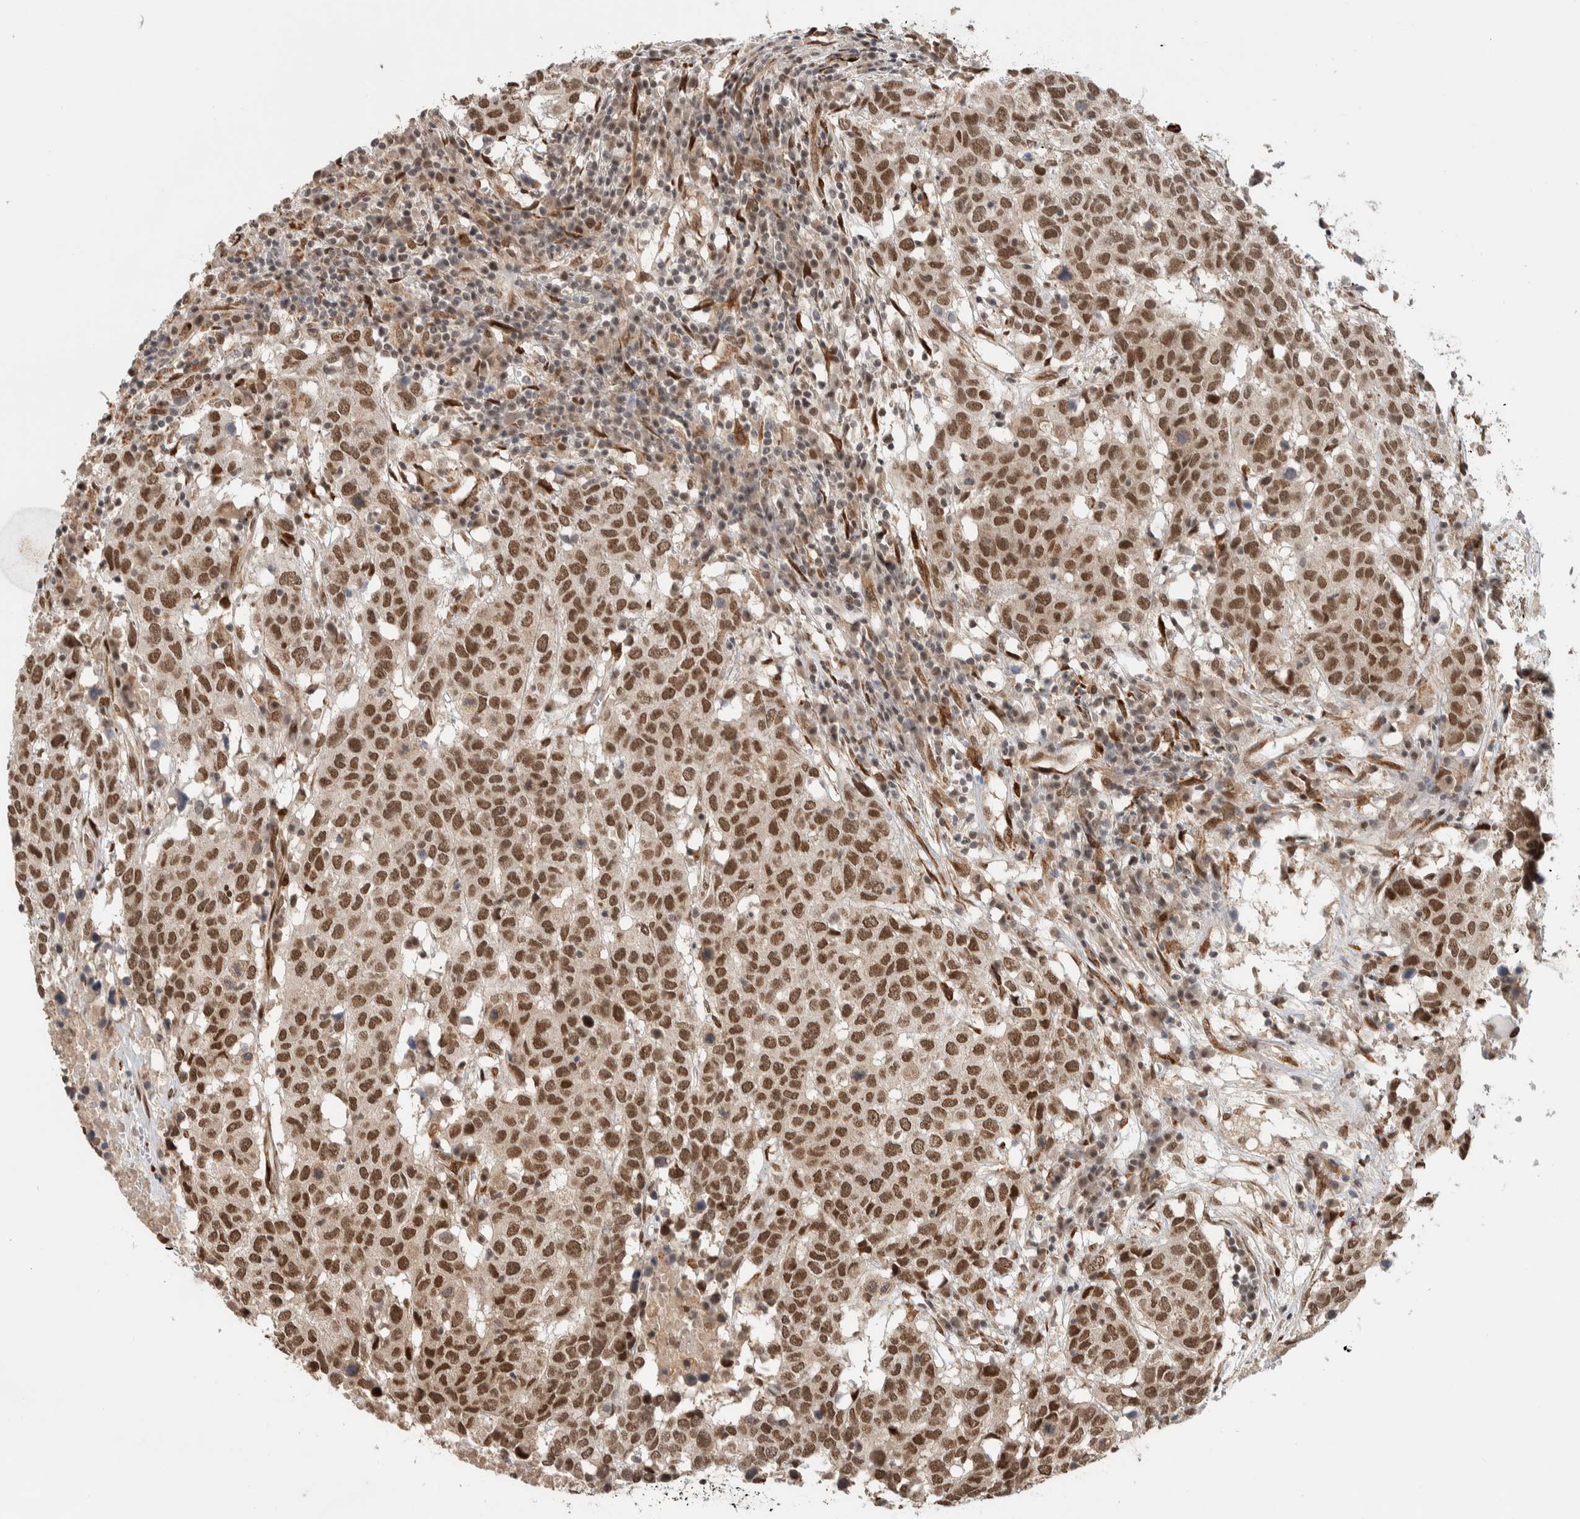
{"staining": {"intensity": "strong", "quantity": ">75%", "location": "nuclear"}, "tissue": "head and neck cancer", "cell_type": "Tumor cells", "image_type": "cancer", "snomed": [{"axis": "morphology", "description": "Squamous cell carcinoma, NOS"}, {"axis": "topography", "description": "Head-Neck"}], "caption": "Head and neck cancer (squamous cell carcinoma) stained with a protein marker displays strong staining in tumor cells.", "gene": "TNRC18", "patient": {"sex": "male", "age": 66}}